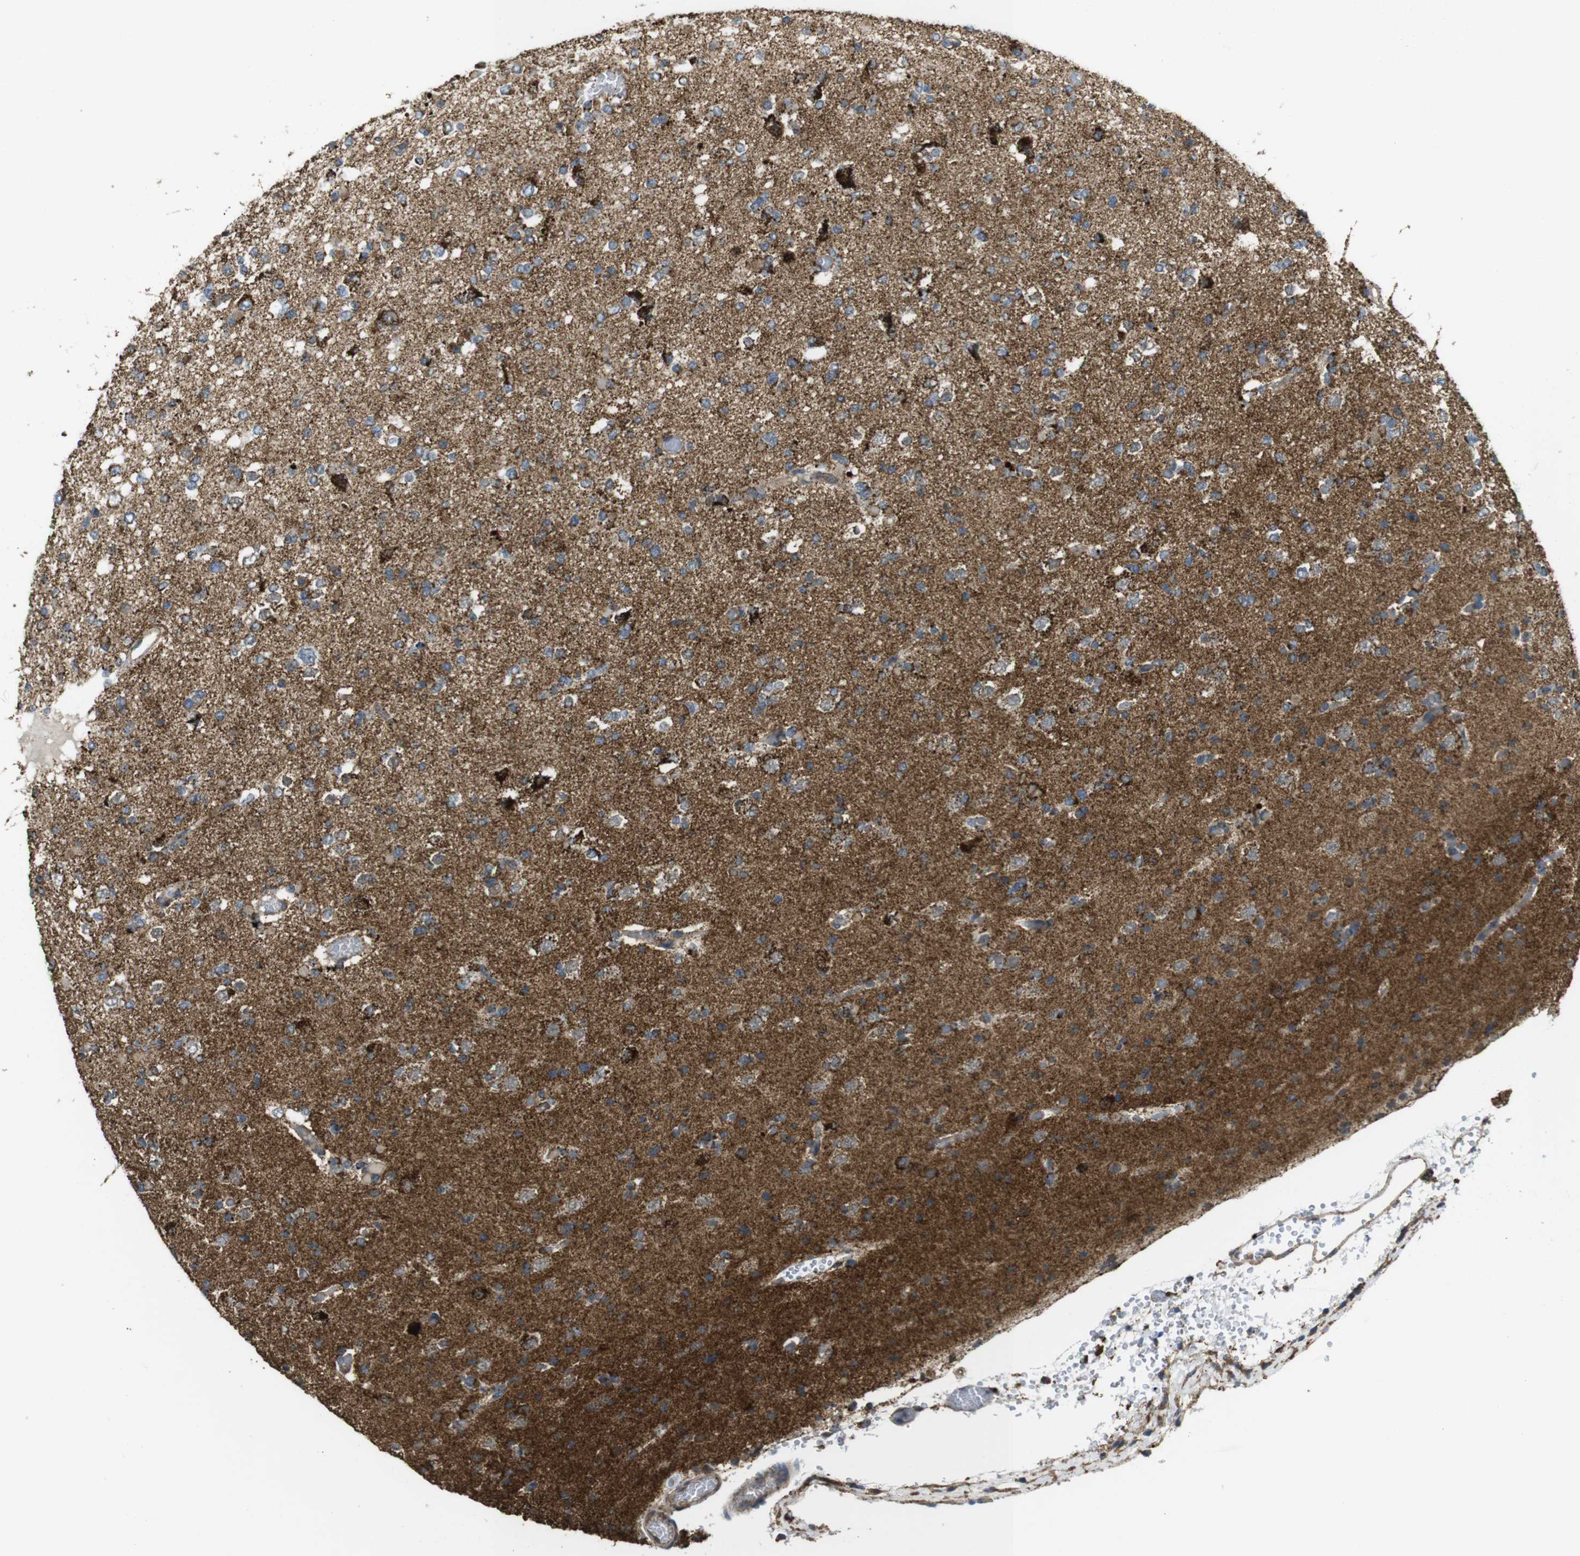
{"staining": {"intensity": "moderate", "quantity": "25%-75%", "location": "cytoplasmic/membranous"}, "tissue": "glioma", "cell_type": "Tumor cells", "image_type": "cancer", "snomed": [{"axis": "morphology", "description": "Glioma, malignant, Low grade"}, {"axis": "topography", "description": "Brain"}], "caption": "Brown immunohistochemical staining in glioma displays moderate cytoplasmic/membranous staining in about 25%-75% of tumor cells.", "gene": "CALHM2", "patient": {"sex": "female", "age": 22}}